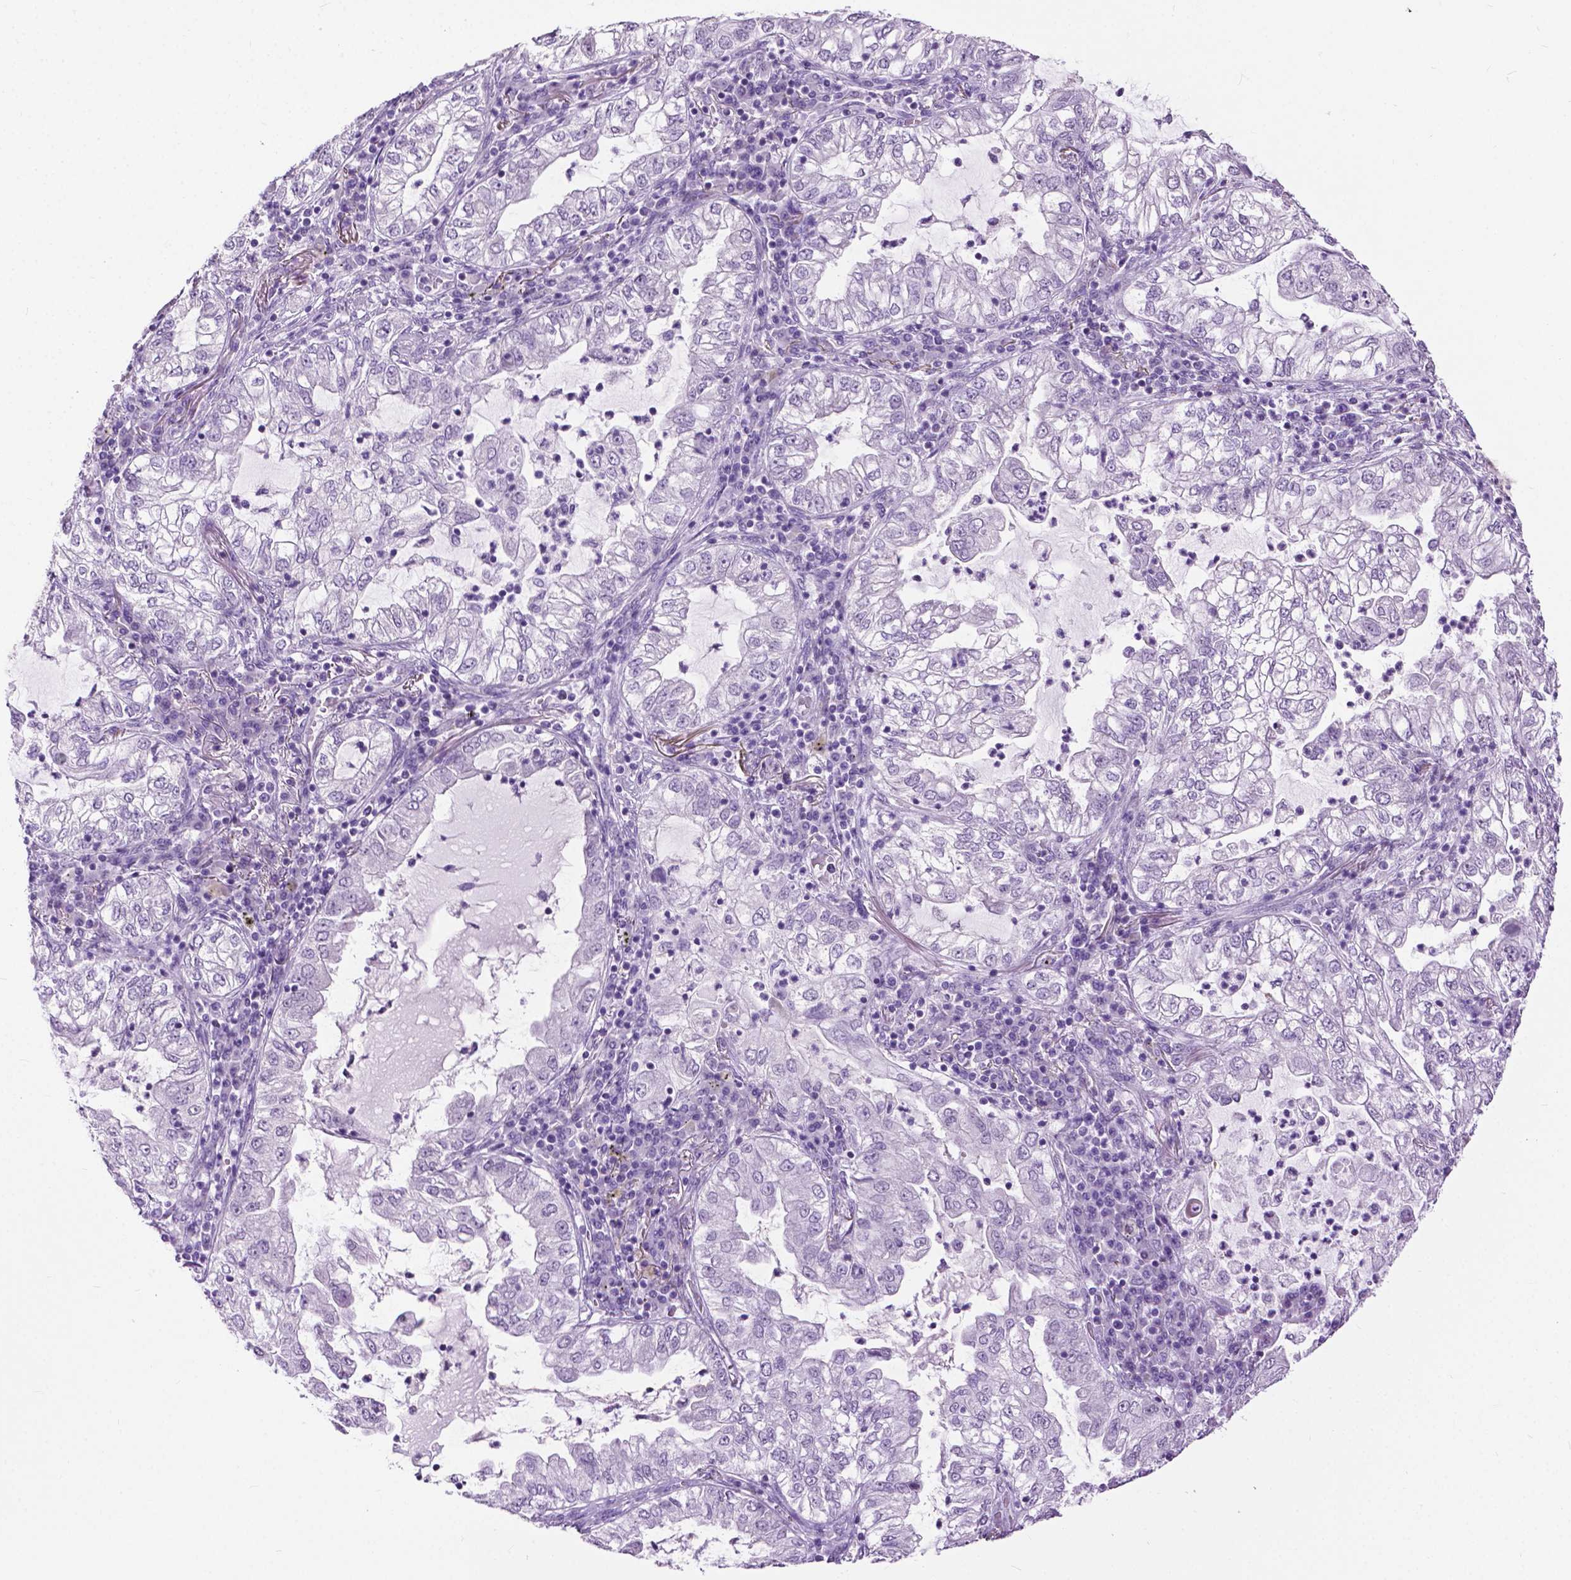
{"staining": {"intensity": "negative", "quantity": "none", "location": "none"}, "tissue": "lung cancer", "cell_type": "Tumor cells", "image_type": "cancer", "snomed": [{"axis": "morphology", "description": "Adenocarcinoma, NOS"}, {"axis": "topography", "description": "Lung"}], "caption": "High power microscopy histopathology image of an immunohistochemistry (IHC) histopathology image of lung cancer, revealing no significant staining in tumor cells.", "gene": "GPR37L1", "patient": {"sex": "female", "age": 73}}